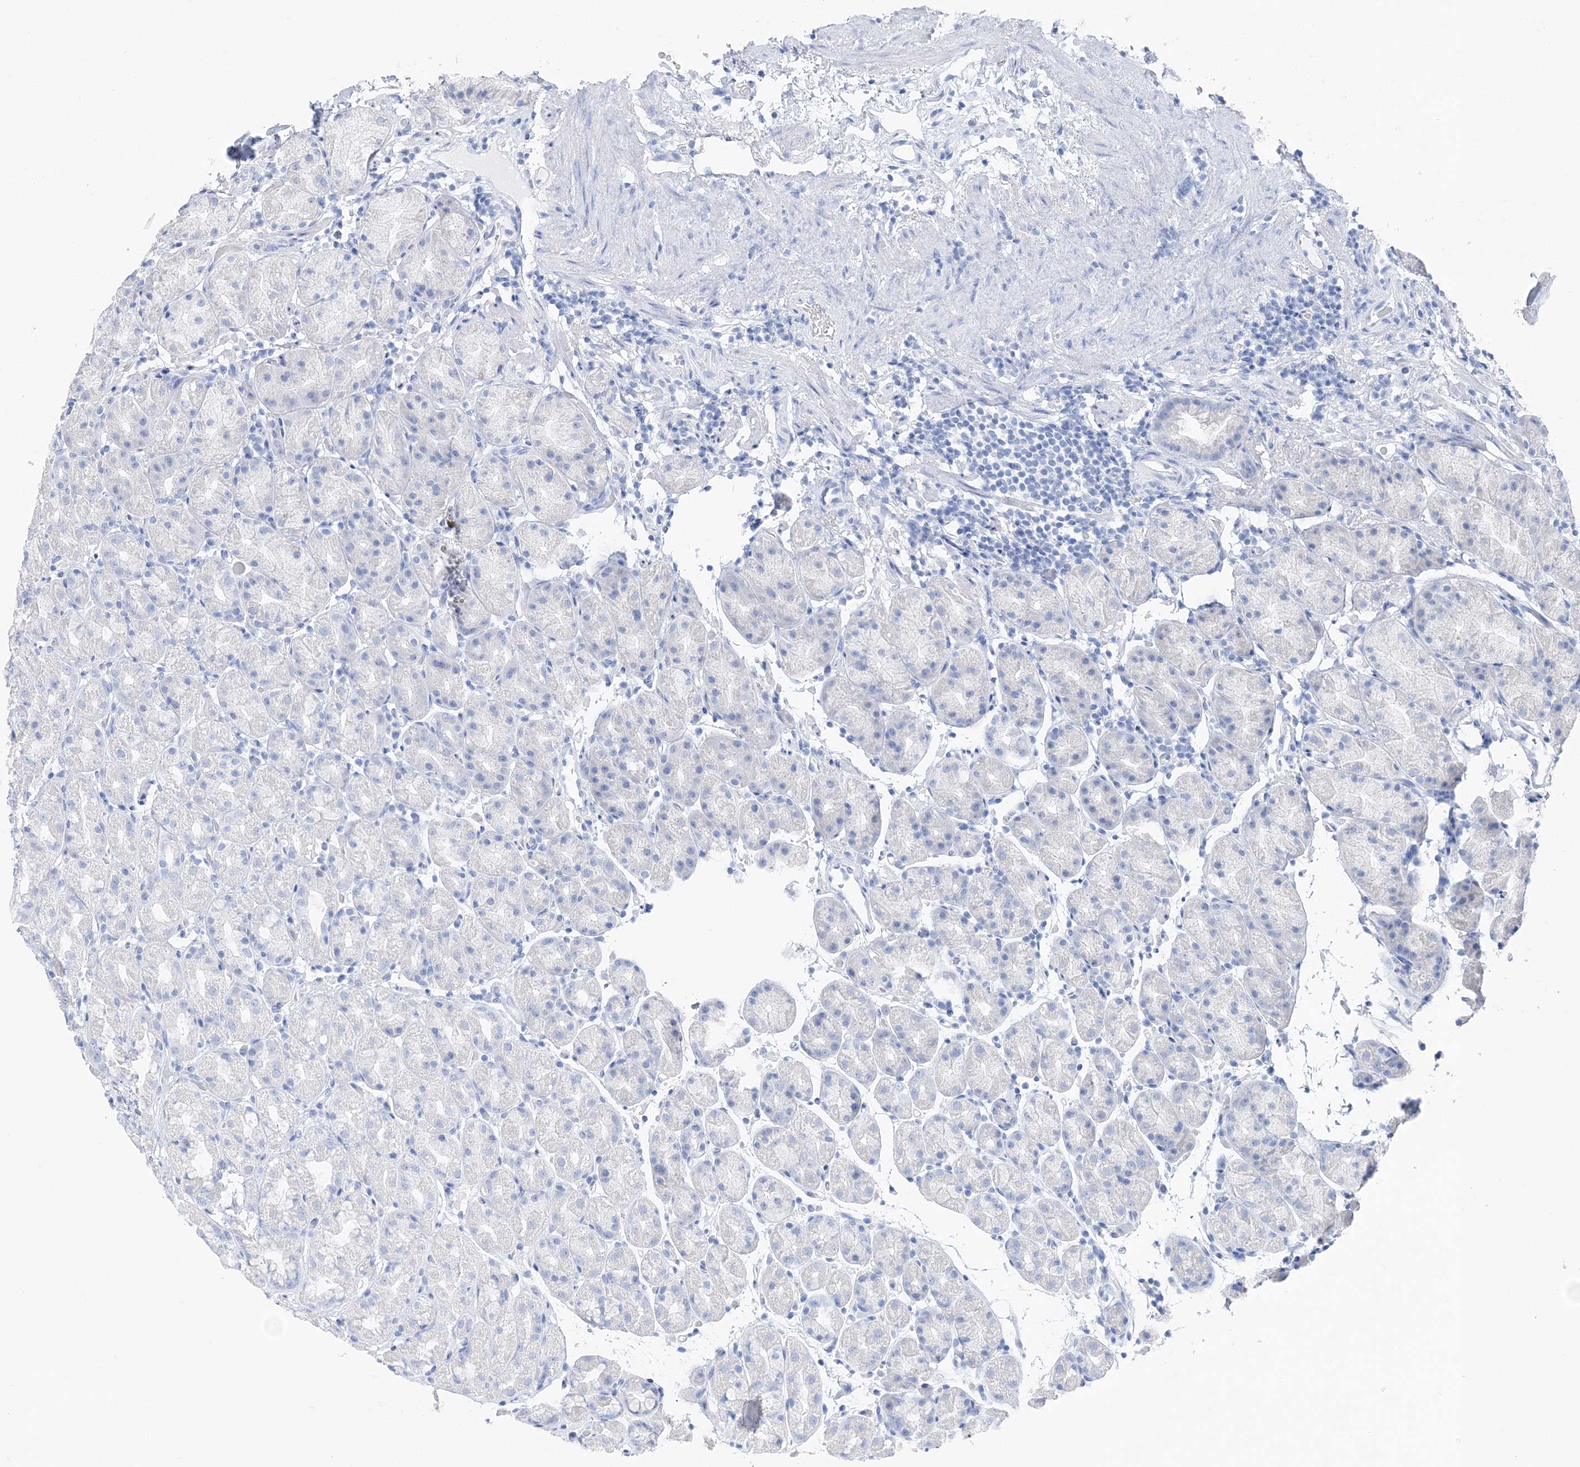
{"staining": {"intensity": "negative", "quantity": "none", "location": "none"}, "tissue": "stomach", "cell_type": "Glandular cells", "image_type": "normal", "snomed": [{"axis": "morphology", "description": "Normal tissue, NOS"}, {"axis": "topography", "description": "Stomach, upper"}], "caption": "A micrograph of stomach stained for a protein exhibits no brown staining in glandular cells. (Brightfield microscopy of DAB IHC at high magnification).", "gene": "TSPYL6", "patient": {"sex": "male", "age": 68}}